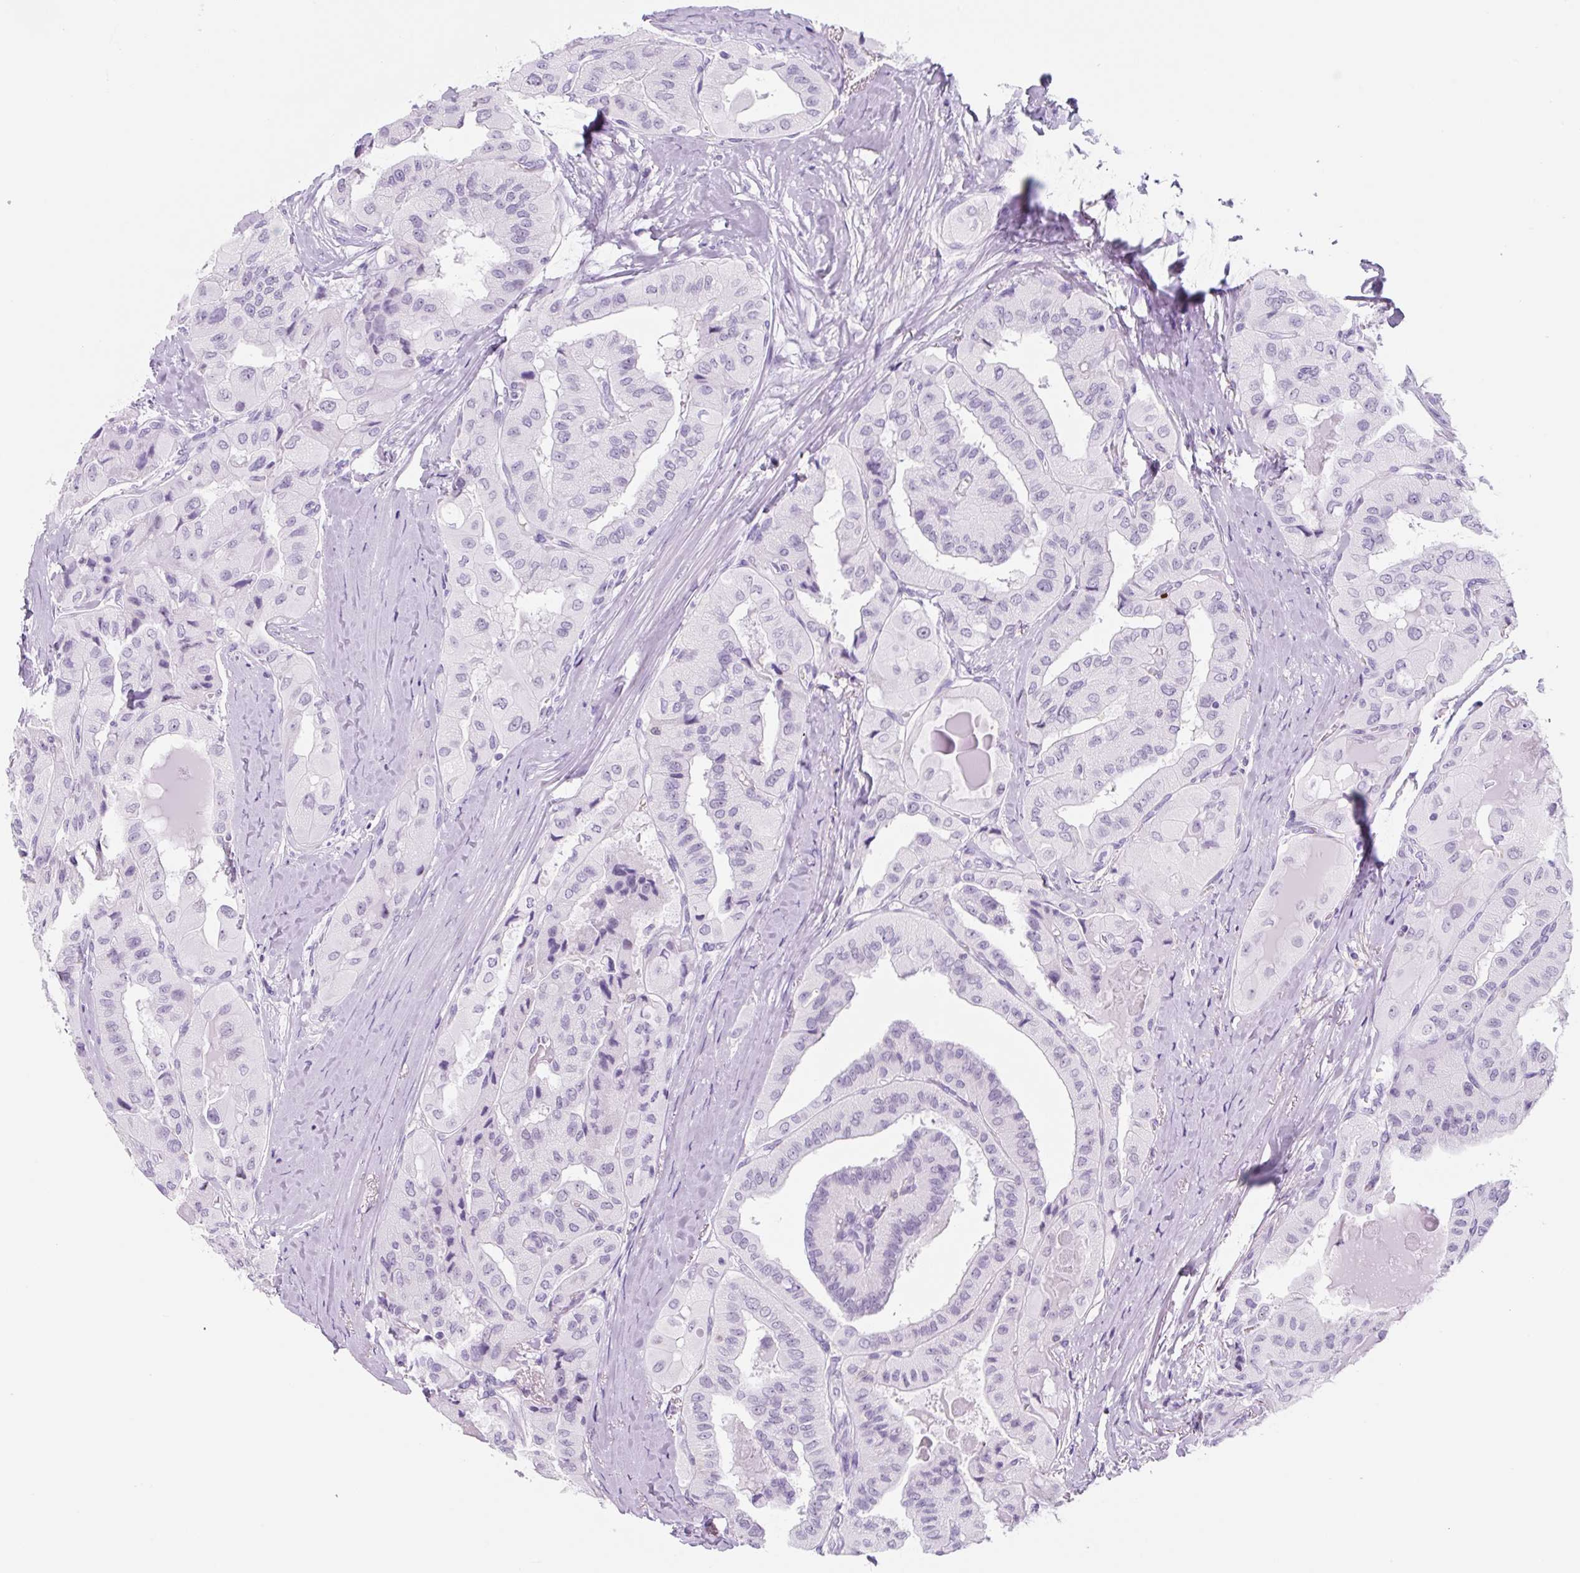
{"staining": {"intensity": "negative", "quantity": "none", "location": "none"}, "tissue": "thyroid cancer", "cell_type": "Tumor cells", "image_type": "cancer", "snomed": [{"axis": "morphology", "description": "Normal tissue, NOS"}, {"axis": "morphology", "description": "Papillary adenocarcinoma, NOS"}, {"axis": "topography", "description": "Thyroid gland"}], "caption": "The image reveals no staining of tumor cells in thyroid cancer. (Stains: DAB (3,3'-diaminobenzidine) immunohistochemistry with hematoxylin counter stain, Microscopy: brightfield microscopy at high magnification).", "gene": "TNFRSF8", "patient": {"sex": "female", "age": 59}}